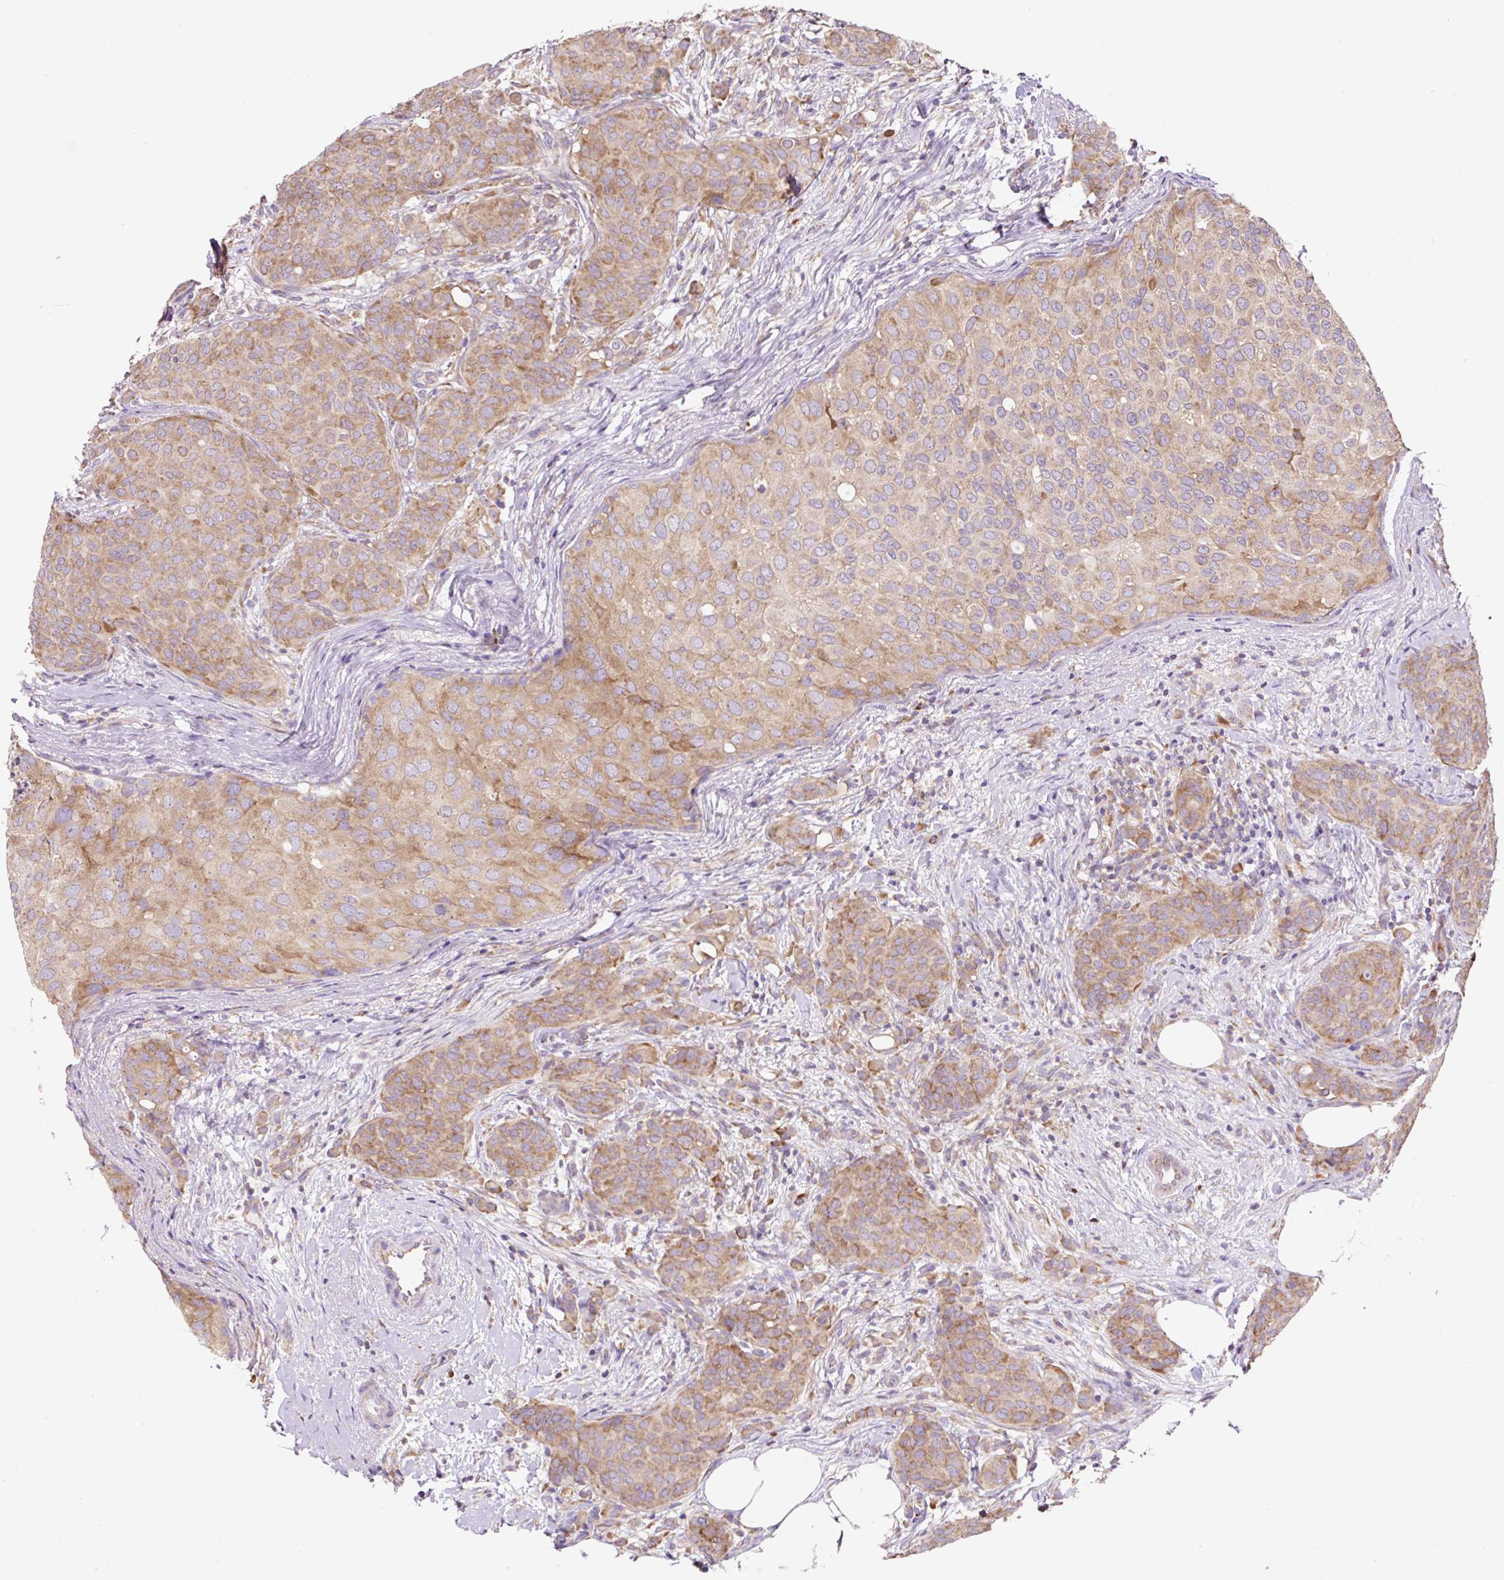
{"staining": {"intensity": "moderate", "quantity": "25%-75%", "location": "cytoplasmic/membranous"}, "tissue": "breast cancer", "cell_type": "Tumor cells", "image_type": "cancer", "snomed": [{"axis": "morphology", "description": "Duct carcinoma"}, {"axis": "topography", "description": "Breast"}], "caption": "Breast cancer (intraductal carcinoma) stained with DAB (3,3'-diaminobenzidine) immunohistochemistry (IHC) exhibits medium levels of moderate cytoplasmic/membranous staining in approximately 25%-75% of tumor cells.", "gene": "RPS23", "patient": {"sex": "female", "age": 47}}